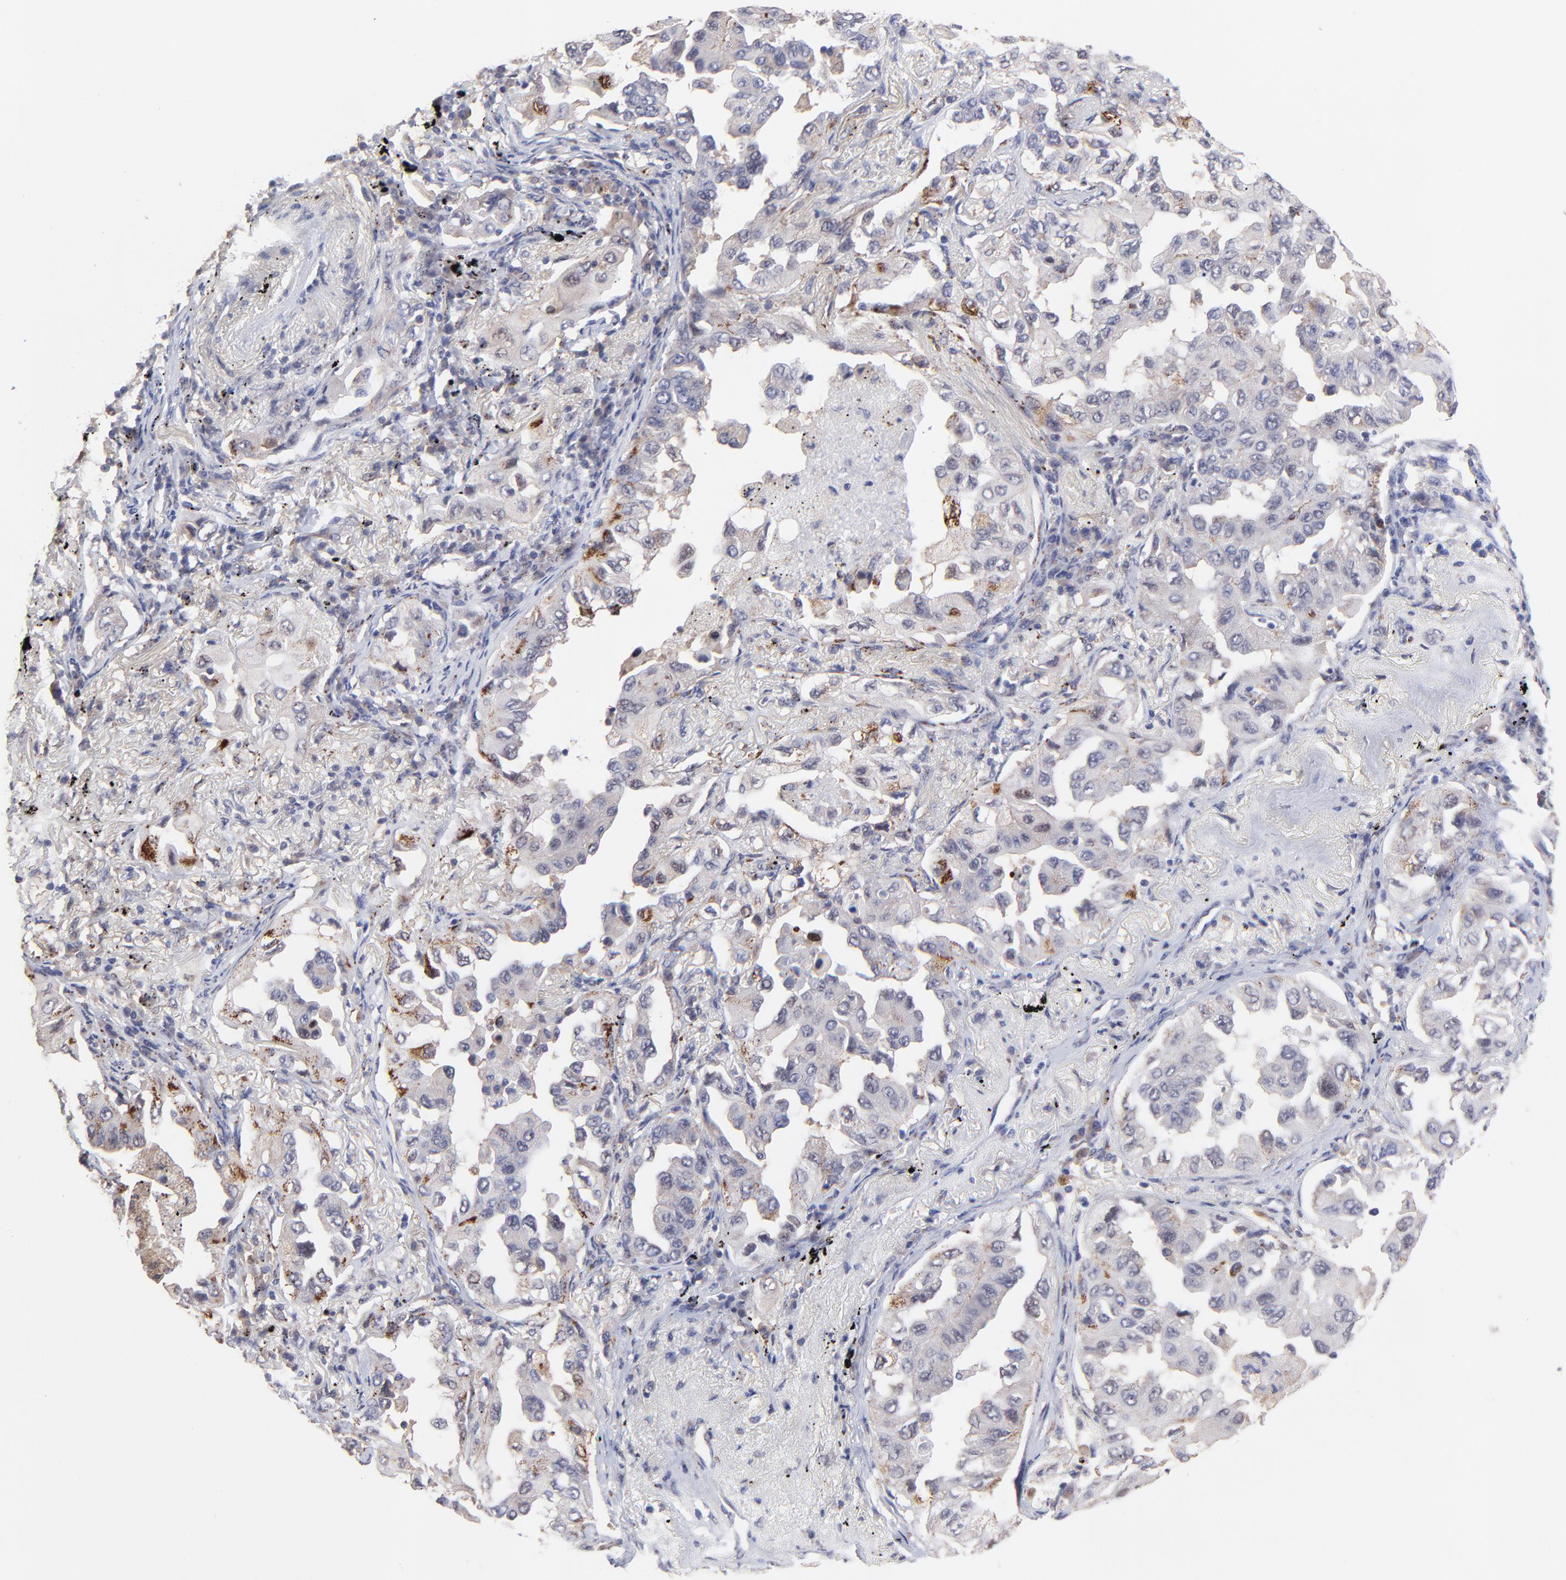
{"staining": {"intensity": "weak", "quantity": "<25%", "location": "cytoplasmic/membranous"}, "tissue": "lung cancer", "cell_type": "Tumor cells", "image_type": "cancer", "snomed": [{"axis": "morphology", "description": "Adenocarcinoma, NOS"}, {"axis": "topography", "description": "Lung"}], "caption": "This is an immunohistochemistry micrograph of human lung cancer (adenocarcinoma). There is no expression in tumor cells.", "gene": "ZNF747", "patient": {"sex": "female", "age": 65}}